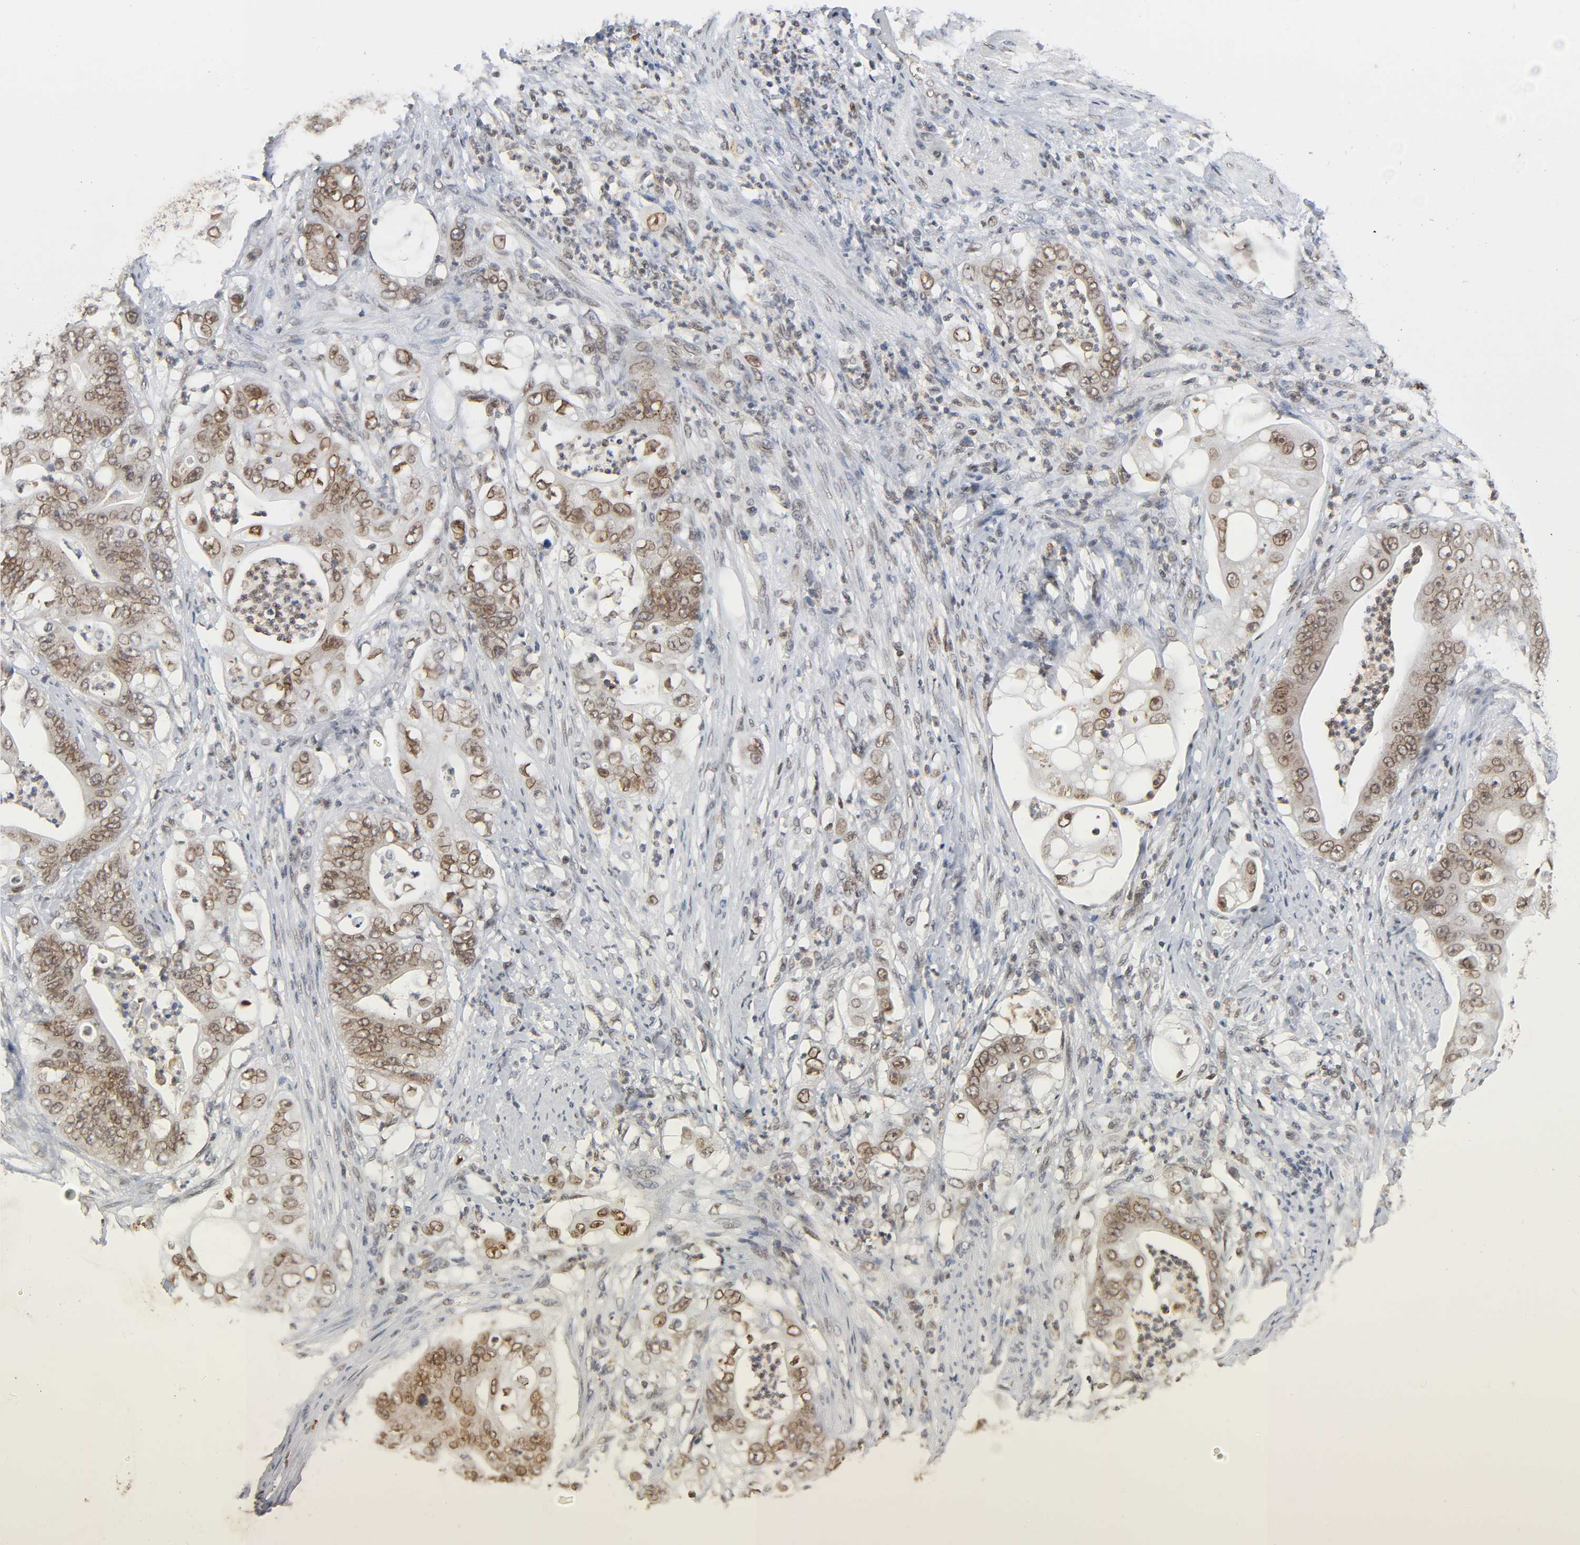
{"staining": {"intensity": "moderate", "quantity": ">75%", "location": "cytoplasmic/membranous,nuclear"}, "tissue": "stomach cancer", "cell_type": "Tumor cells", "image_type": "cancer", "snomed": [{"axis": "morphology", "description": "Adenocarcinoma, NOS"}, {"axis": "topography", "description": "Stomach"}], "caption": "Adenocarcinoma (stomach) stained with a protein marker shows moderate staining in tumor cells.", "gene": "SUMO1", "patient": {"sex": "female", "age": 73}}